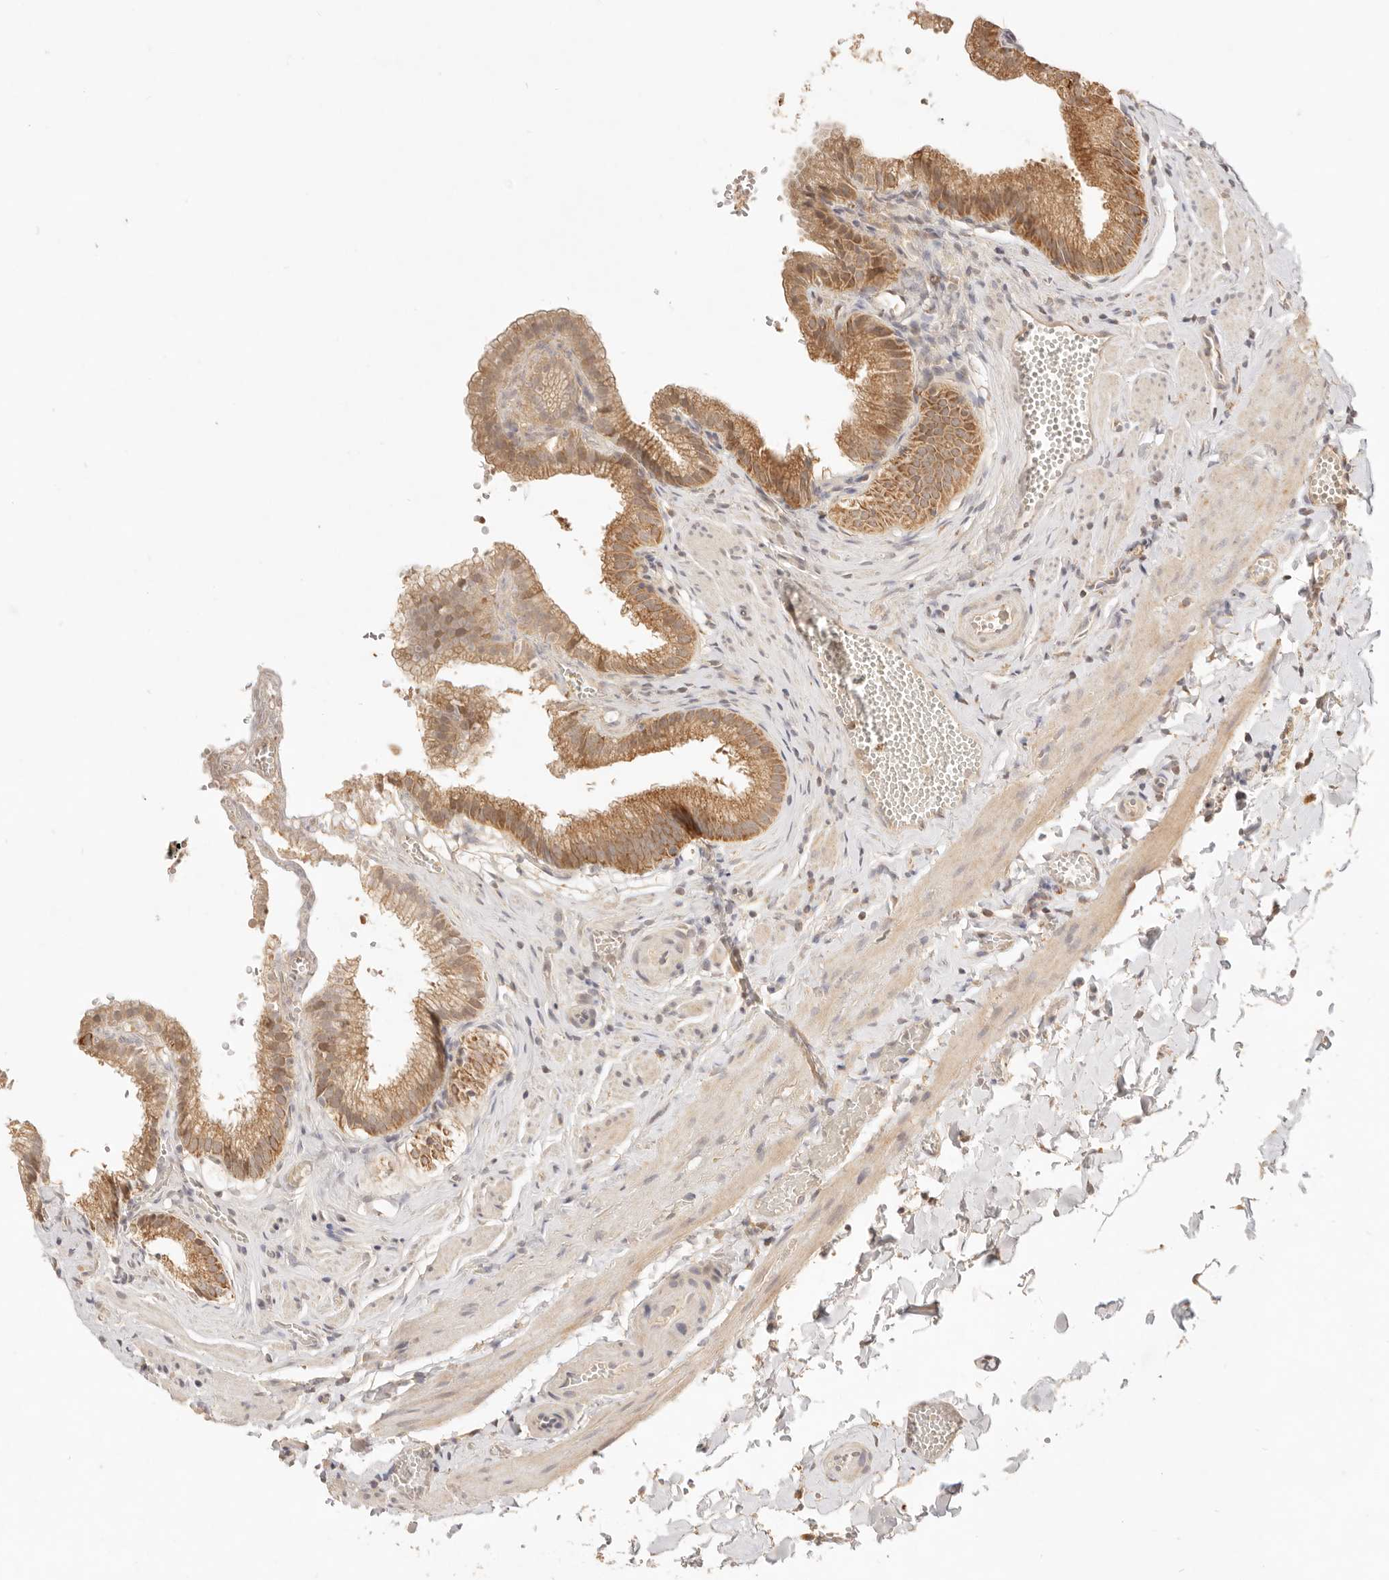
{"staining": {"intensity": "moderate", "quantity": ">75%", "location": "cytoplasmic/membranous"}, "tissue": "gallbladder", "cell_type": "Glandular cells", "image_type": "normal", "snomed": [{"axis": "morphology", "description": "Normal tissue, NOS"}, {"axis": "topography", "description": "Gallbladder"}], "caption": "Immunohistochemistry (IHC) (DAB (3,3'-diaminobenzidine)) staining of benign gallbladder displays moderate cytoplasmic/membranous protein positivity in approximately >75% of glandular cells. The protein is stained brown, and the nuclei are stained in blue (DAB IHC with brightfield microscopy, high magnification).", "gene": "CPLANE2", "patient": {"sex": "male", "age": 38}}